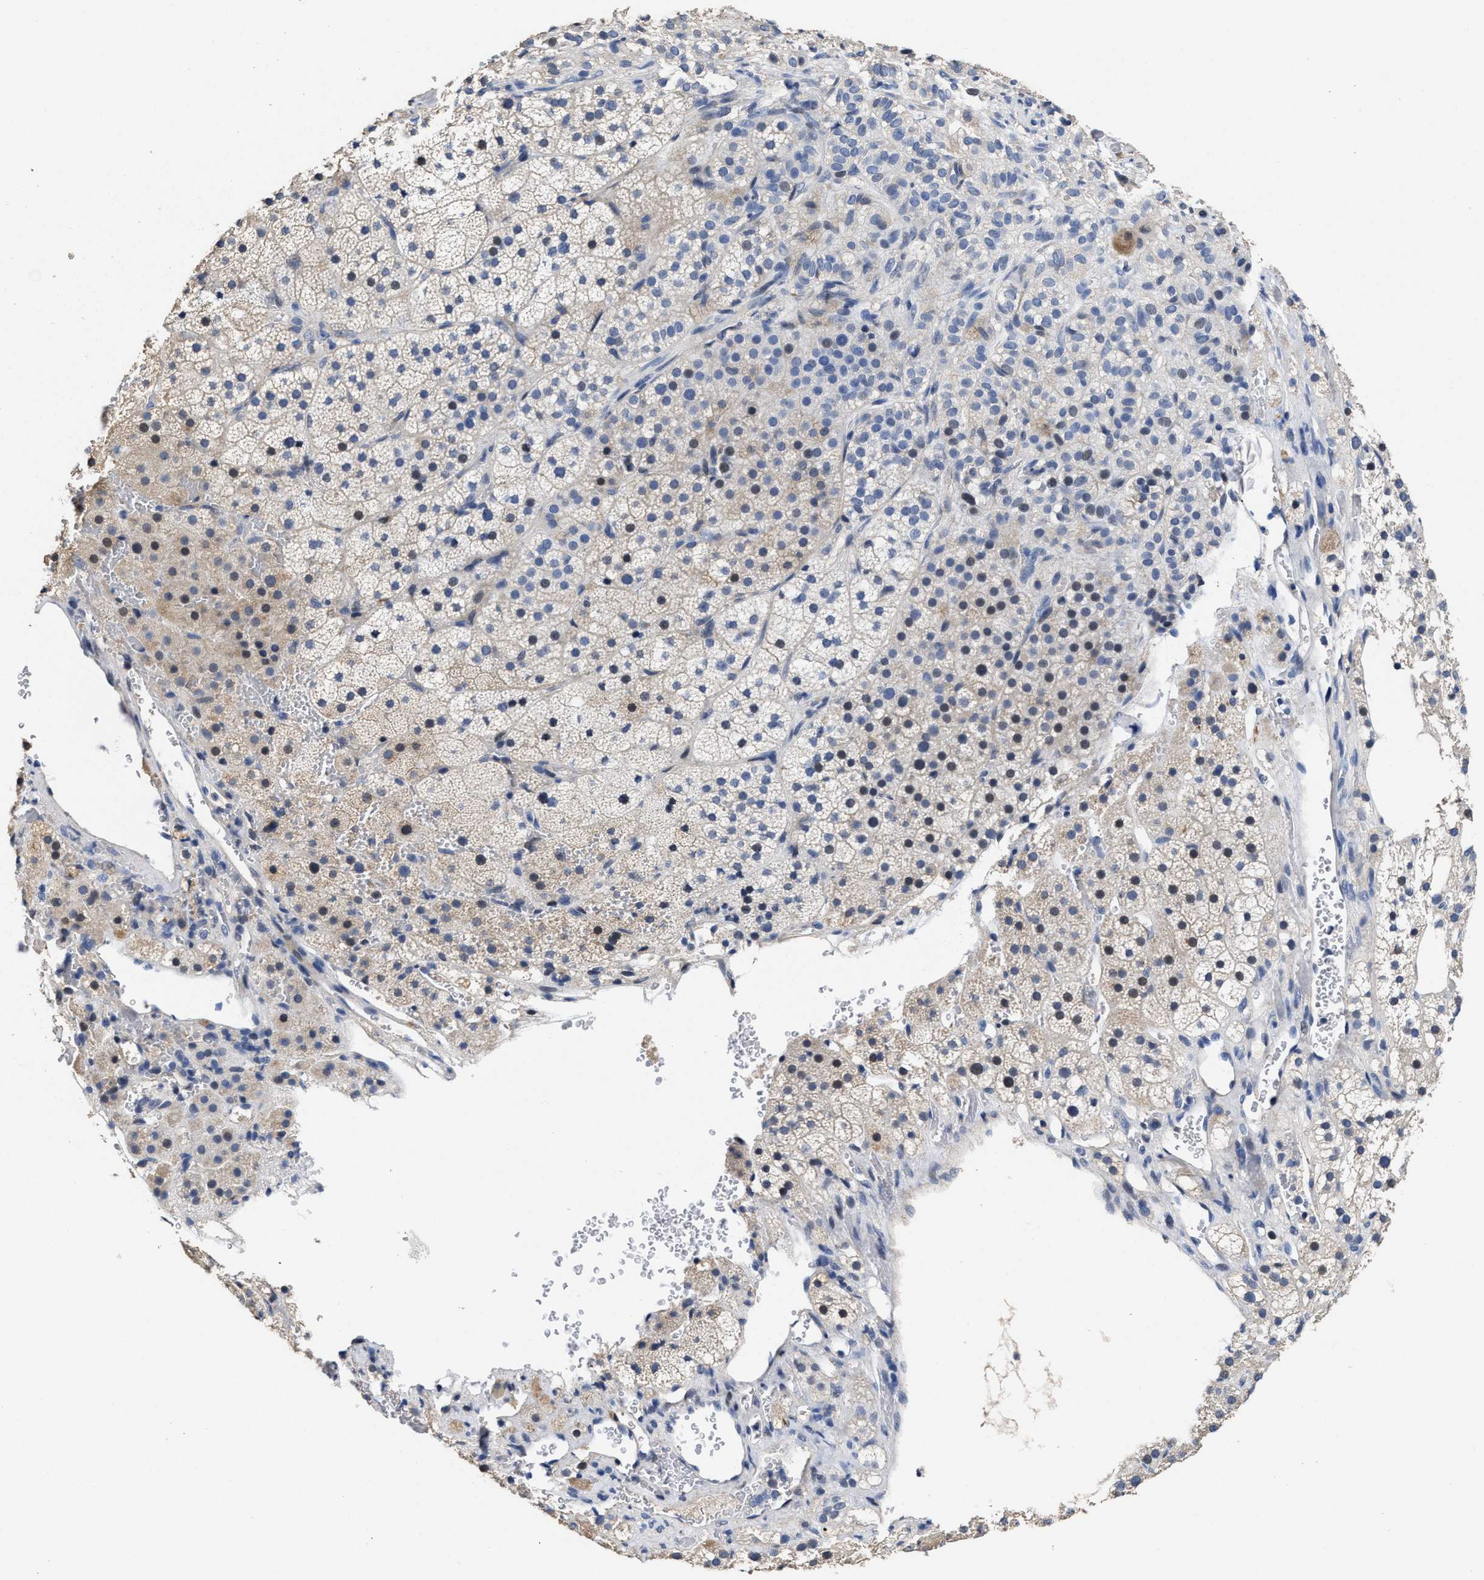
{"staining": {"intensity": "moderate", "quantity": "<25%", "location": "cytoplasmic/membranous"}, "tissue": "adrenal gland", "cell_type": "Glandular cells", "image_type": "normal", "snomed": [{"axis": "morphology", "description": "Normal tissue, NOS"}, {"axis": "topography", "description": "Adrenal gland"}], "caption": "This histopathology image demonstrates benign adrenal gland stained with immunohistochemistry (IHC) to label a protein in brown. The cytoplasmic/membranous of glandular cells show moderate positivity for the protein. Nuclei are counter-stained blue.", "gene": "ZFAT", "patient": {"sex": "female", "age": 59}}